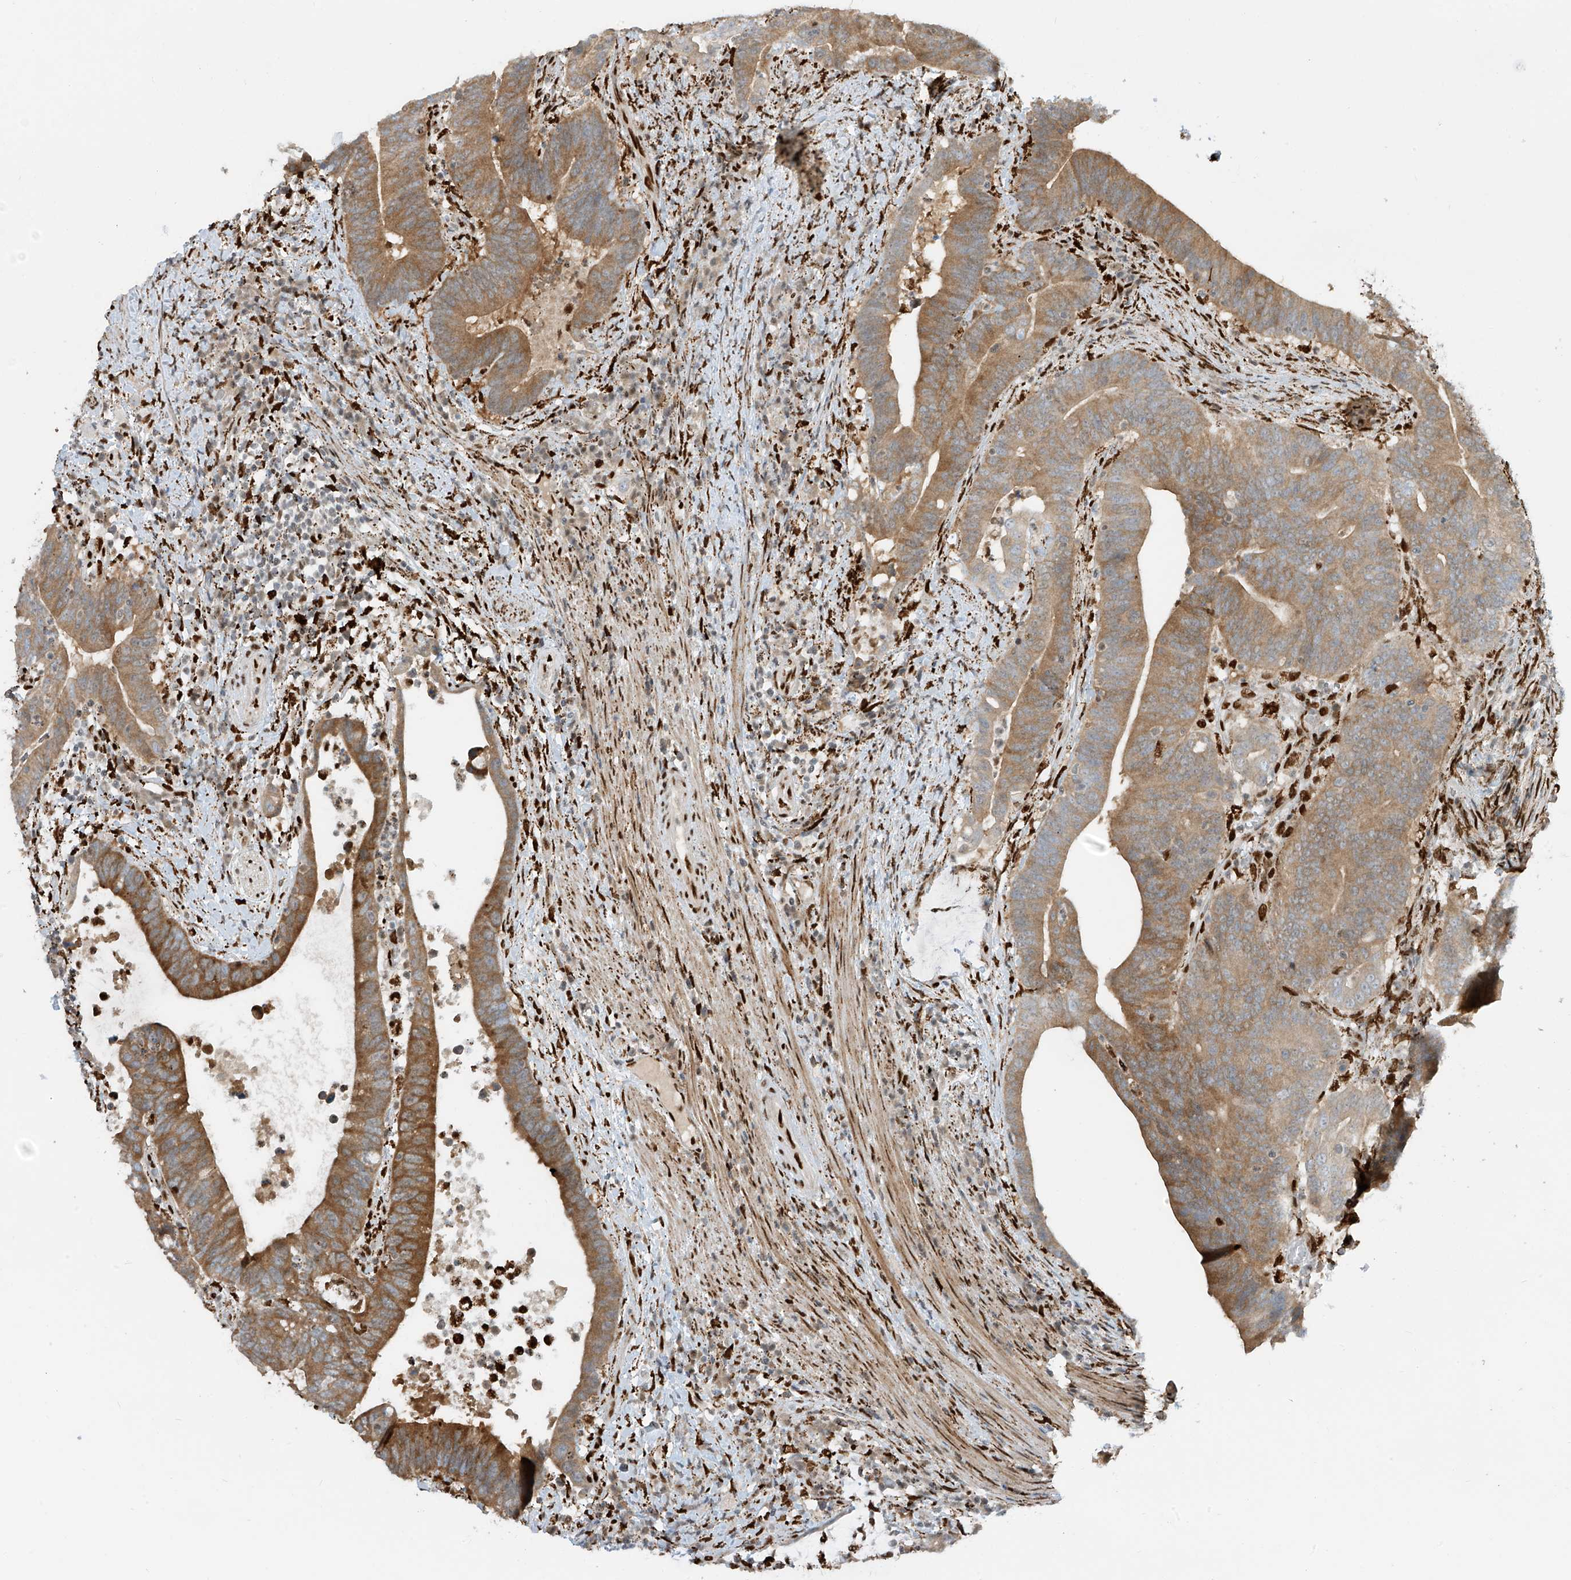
{"staining": {"intensity": "moderate", "quantity": ">75%", "location": "cytoplasmic/membranous"}, "tissue": "colorectal cancer", "cell_type": "Tumor cells", "image_type": "cancer", "snomed": [{"axis": "morphology", "description": "Adenocarcinoma, NOS"}, {"axis": "topography", "description": "Colon"}], "caption": "Moderate cytoplasmic/membranous protein positivity is identified in approximately >75% of tumor cells in colorectal cancer (adenocarcinoma).", "gene": "PM20D2", "patient": {"sex": "female", "age": 66}}